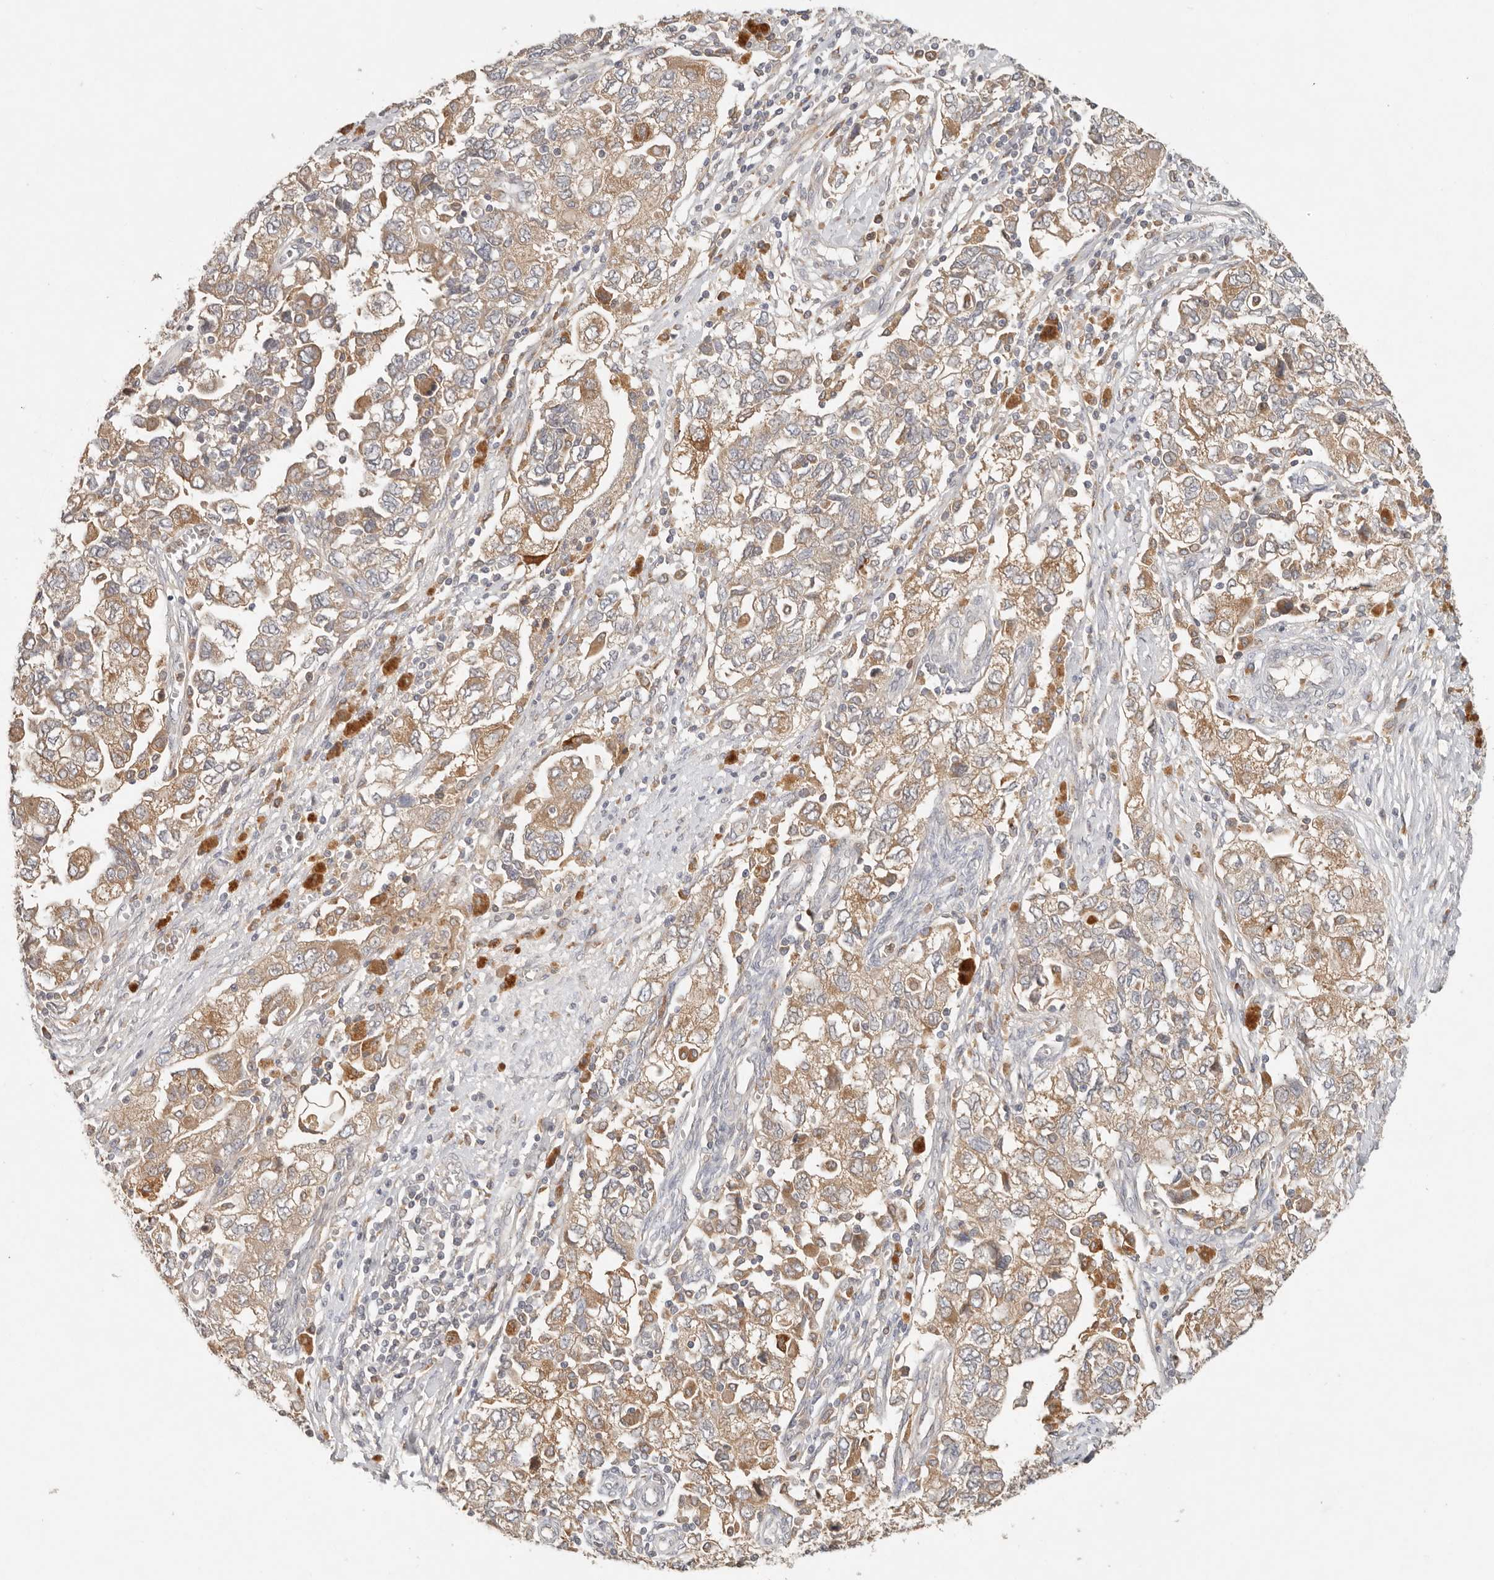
{"staining": {"intensity": "moderate", "quantity": ">75%", "location": "cytoplasmic/membranous"}, "tissue": "ovarian cancer", "cell_type": "Tumor cells", "image_type": "cancer", "snomed": [{"axis": "morphology", "description": "Carcinoma, NOS"}, {"axis": "morphology", "description": "Cystadenocarcinoma, serous, NOS"}, {"axis": "topography", "description": "Ovary"}], "caption": "This is a photomicrograph of immunohistochemistry (IHC) staining of ovarian cancer (carcinoma), which shows moderate positivity in the cytoplasmic/membranous of tumor cells.", "gene": "ARHGEF10L", "patient": {"sex": "female", "age": 69}}